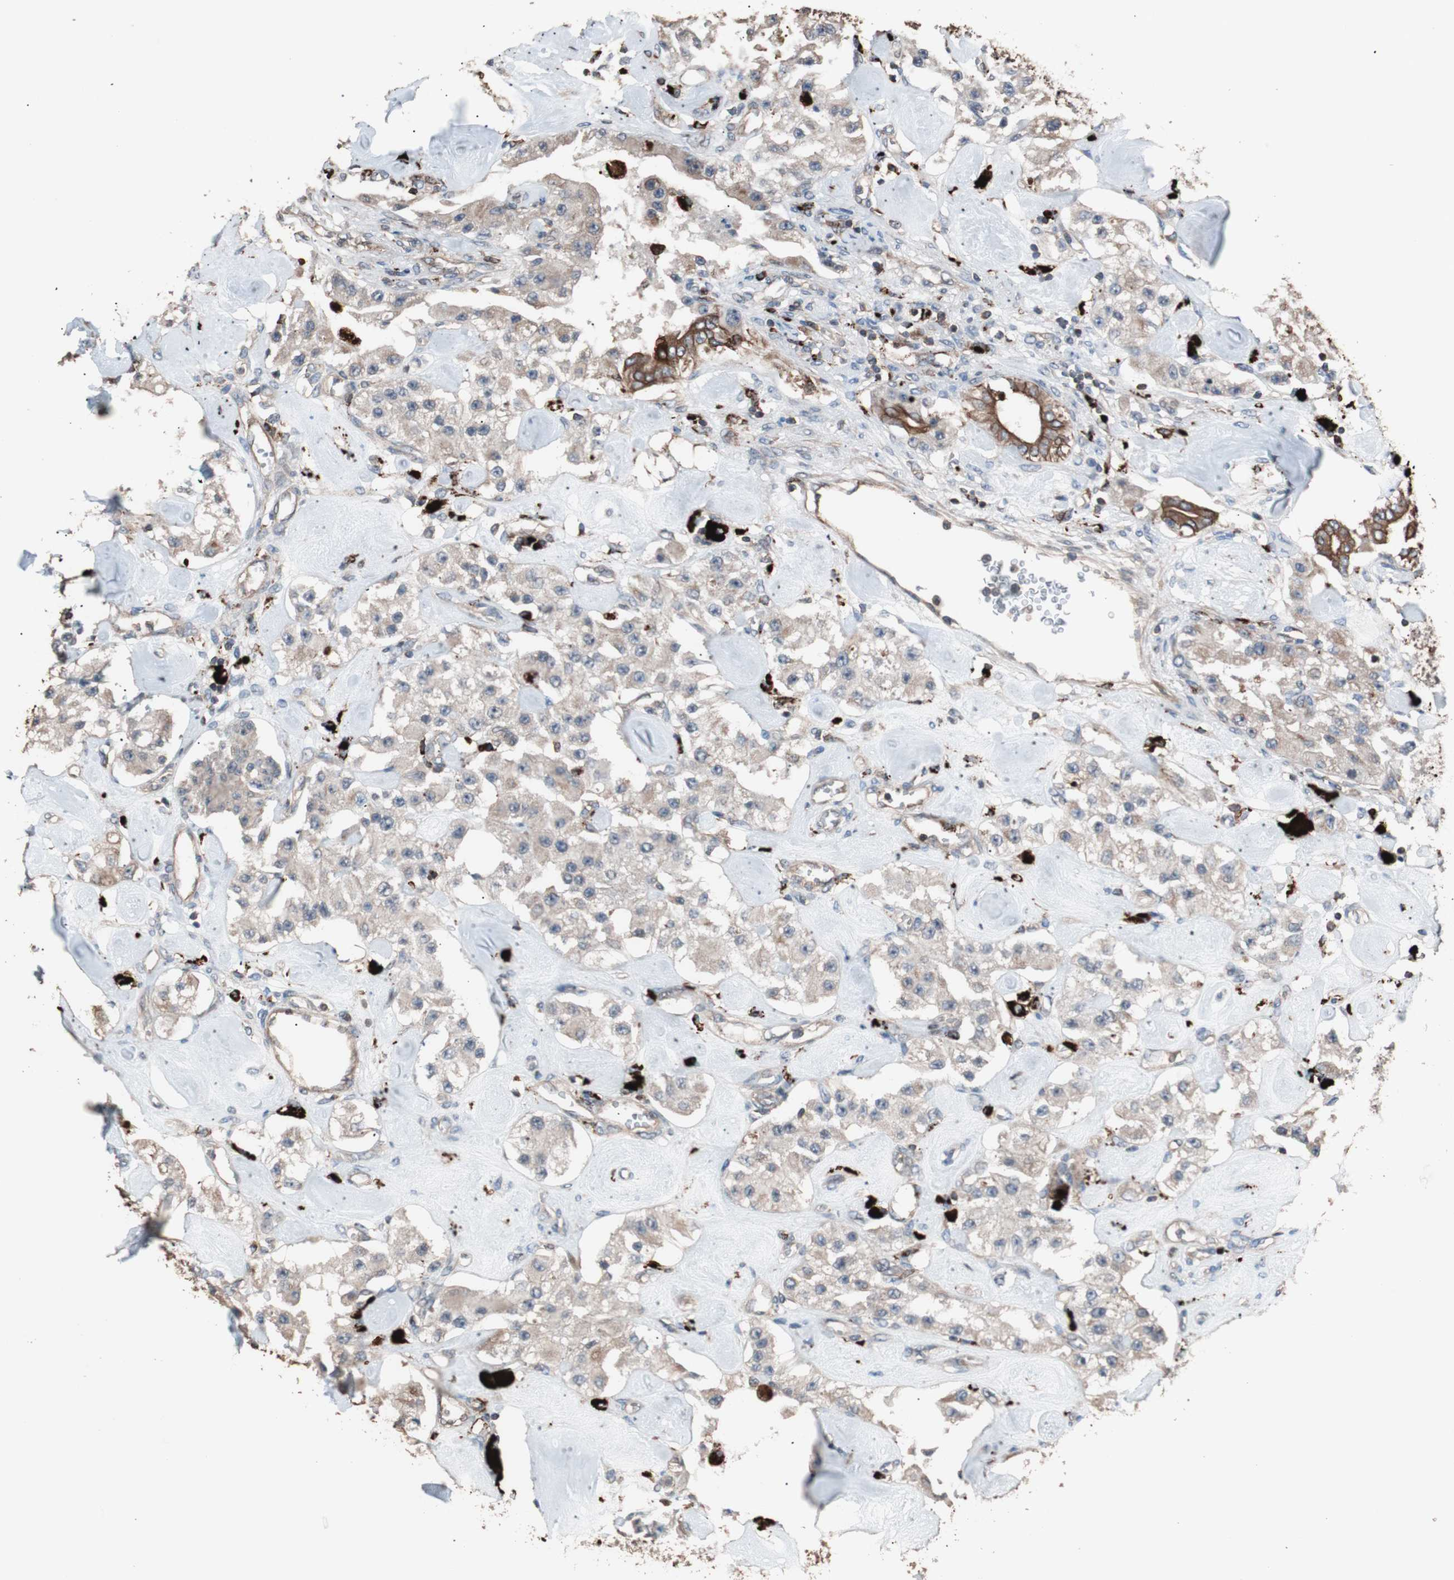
{"staining": {"intensity": "weak", "quantity": "25%-75%", "location": "cytoplasmic/membranous"}, "tissue": "carcinoid", "cell_type": "Tumor cells", "image_type": "cancer", "snomed": [{"axis": "morphology", "description": "Carcinoid, malignant, NOS"}, {"axis": "topography", "description": "Pancreas"}], "caption": "Weak cytoplasmic/membranous expression is appreciated in approximately 25%-75% of tumor cells in carcinoid (malignant). The protein of interest is stained brown, and the nuclei are stained in blue (DAB IHC with brightfield microscopy, high magnification).", "gene": "CCT3", "patient": {"sex": "male", "age": 41}}